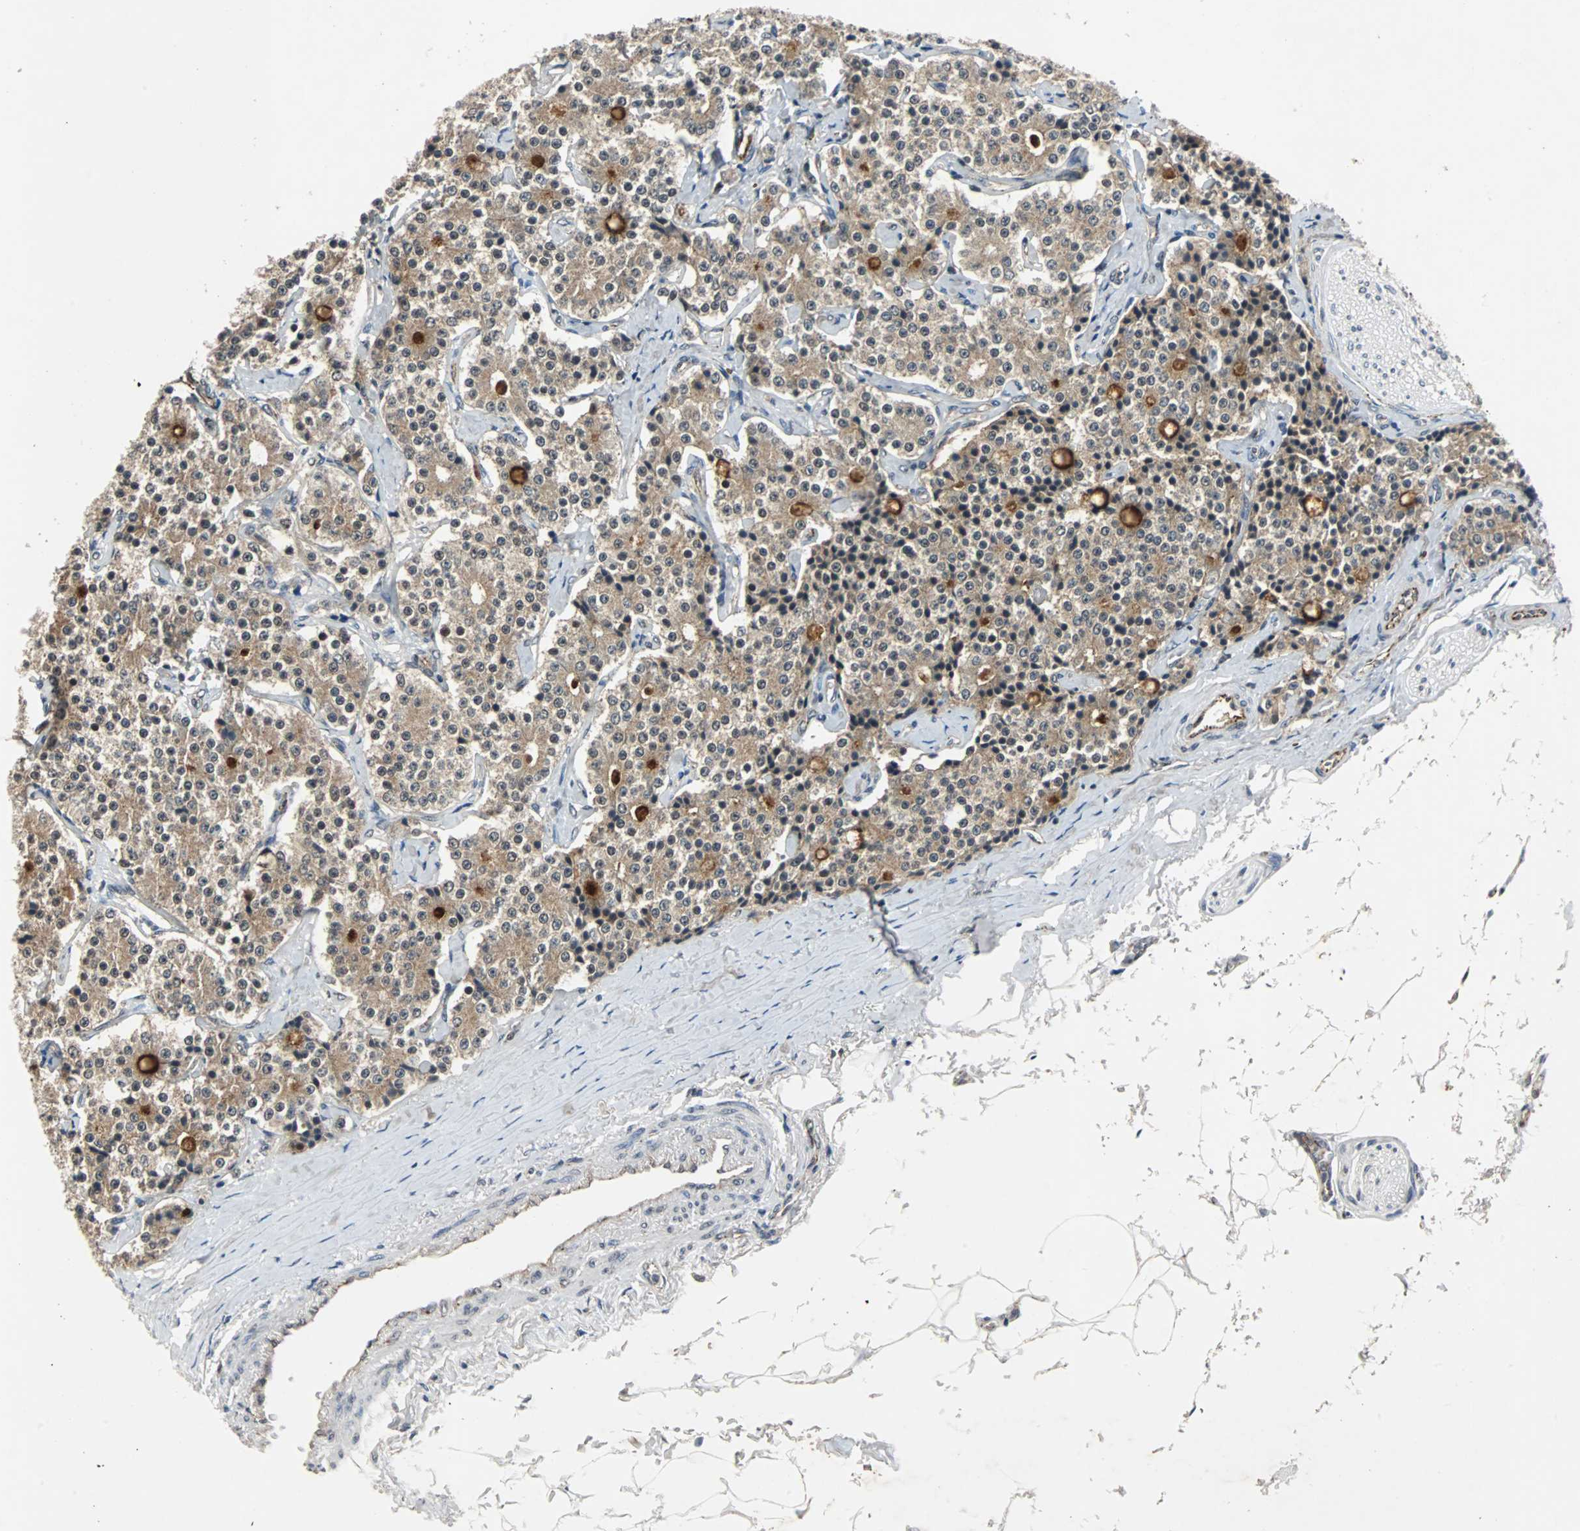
{"staining": {"intensity": "moderate", "quantity": ">75%", "location": "cytoplasmic/membranous"}, "tissue": "carcinoid", "cell_type": "Tumor cells", "image_type": "cancer", "snomed": [{"axis": "morphology", "description": "Carcinoid, malignant, NOS"}, {"axis": "topography", "description": "Colon"}], "caption": "A photomicrograph showing moderate cytoplasmic/membranous positivity in approximately >75% of tumor cells in carcinoid (malignant), as visualized by brown immunohistochemical staining.", "gene": "LSR", "patient": {"sex": "female", "age": 61}}